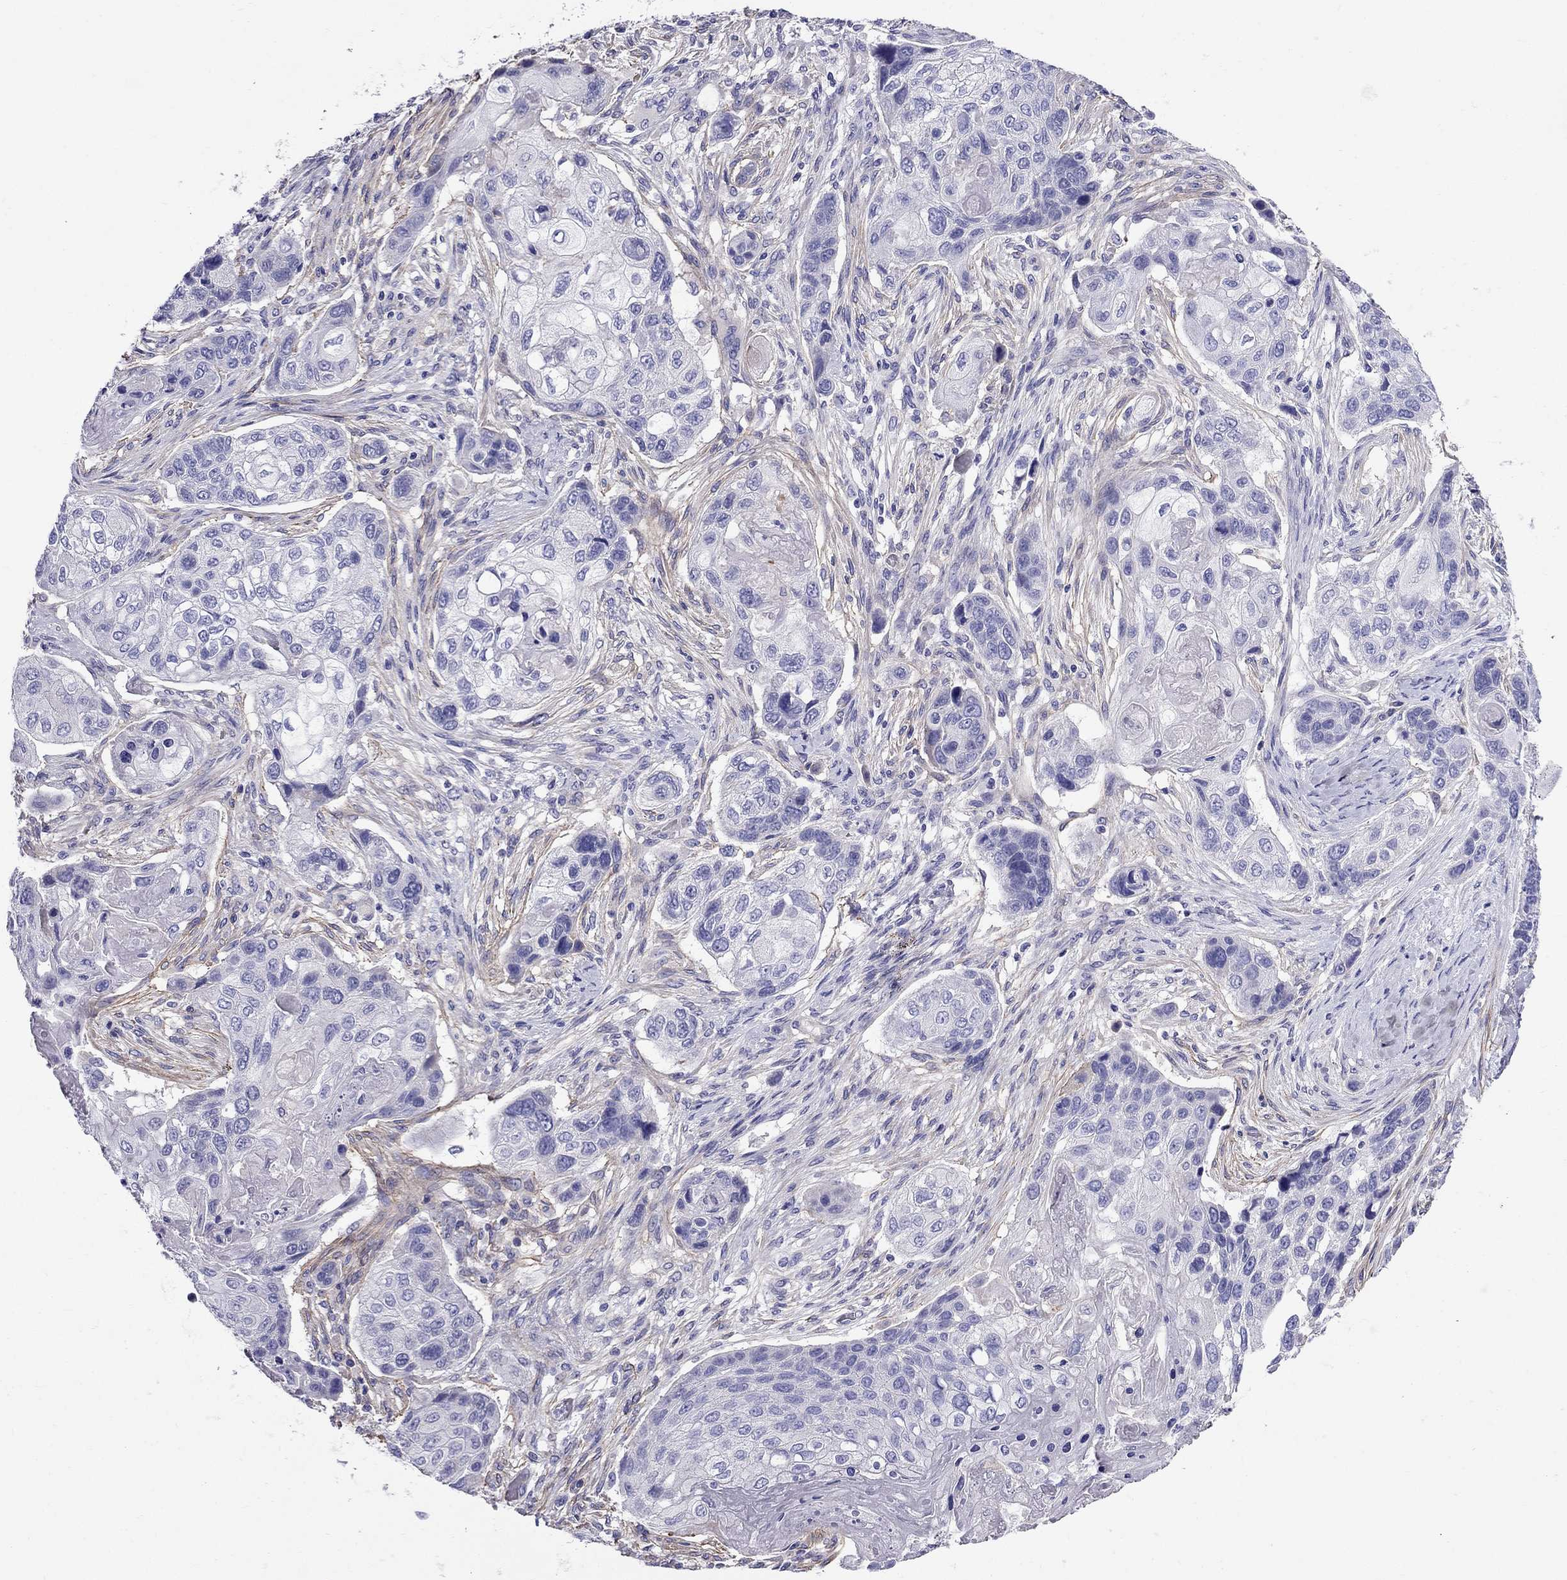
{"staining": {"intensity": "negative", "quantity": "none", "location": "none"}, "tissue": "lung cancer", "cell_type": "Tumor cells", "image_type": "cancer", "snomed": [{"axis": "morphology", "description": "Normal tissue, NOS"}, {"axis": "morphology", "description": "Squamous cell carcinoma, NOS"}, {"axis": "topography", "description": "Bronchus"}, {"axis": "topography", "description": "Lung"}], "caption": "Immunohistochemistry of lung cancer exhibits no staining in tumor cells.", "gene": "GPR50", "patient": {"sex": "male", "age": 69}}